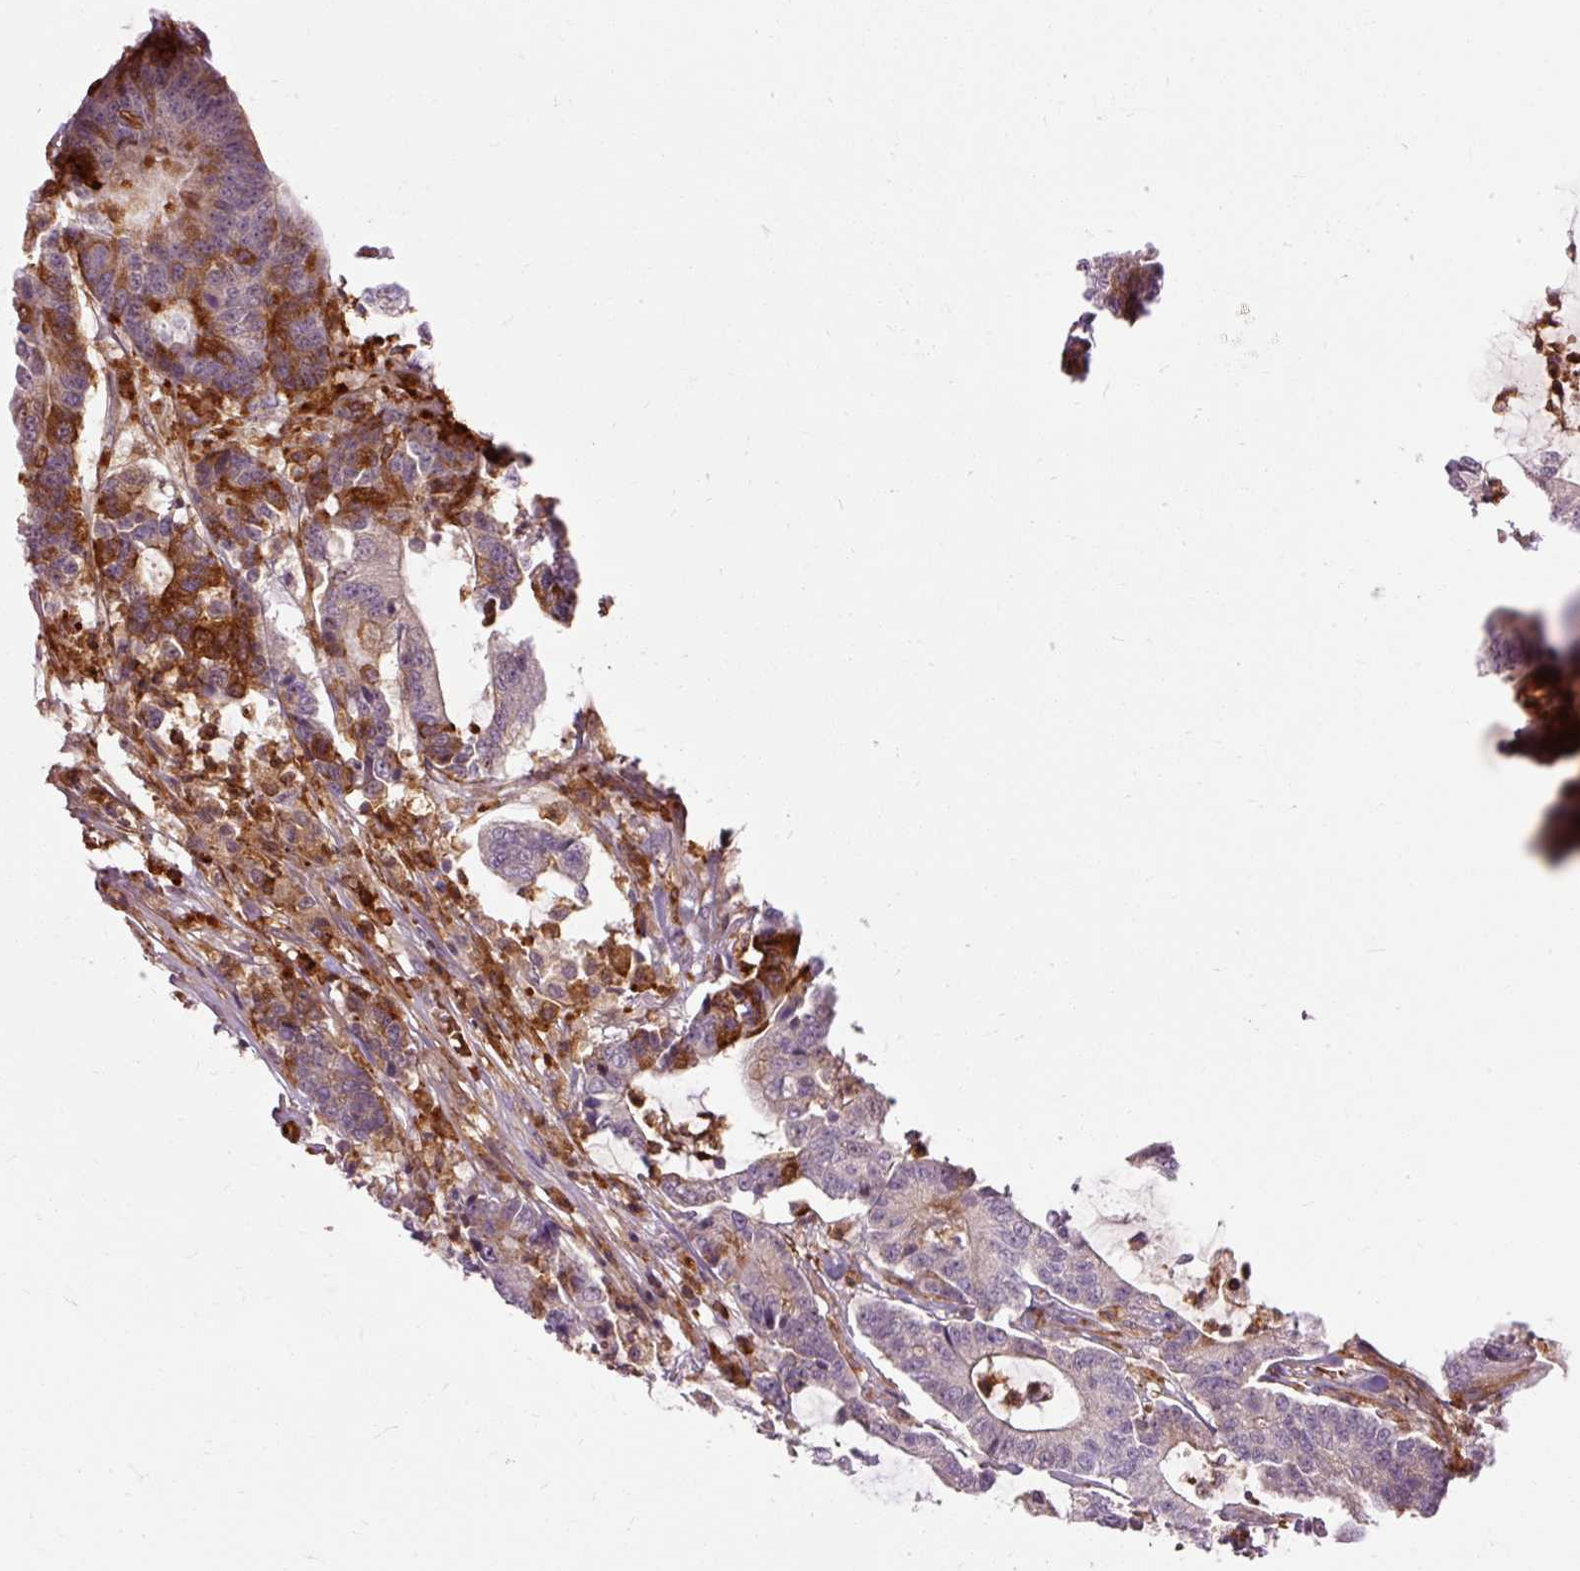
{"staining": {"intensity": "strong", "quantity": "<25%", "location": "cytoplasmic/membranous"}, "tissue": "colorectal cancer", "cell_type": "Tumor cells", "image_type": "cancer", "snomed": [{"axis": "morphology", "description": "Adenocarcinoma, NOS"}, {"axis": "topography", "description": "Colon"}], "caption": "Immunohistochemistry (IHC) image of human colorectal cancer stained for a protein (brown), which shows medium levels of strong cytoplasmic/membranous expression in about <25% of tumor cells.", "gene": "CEBPZ", "patient": {"sex": "female", "age": 84}}